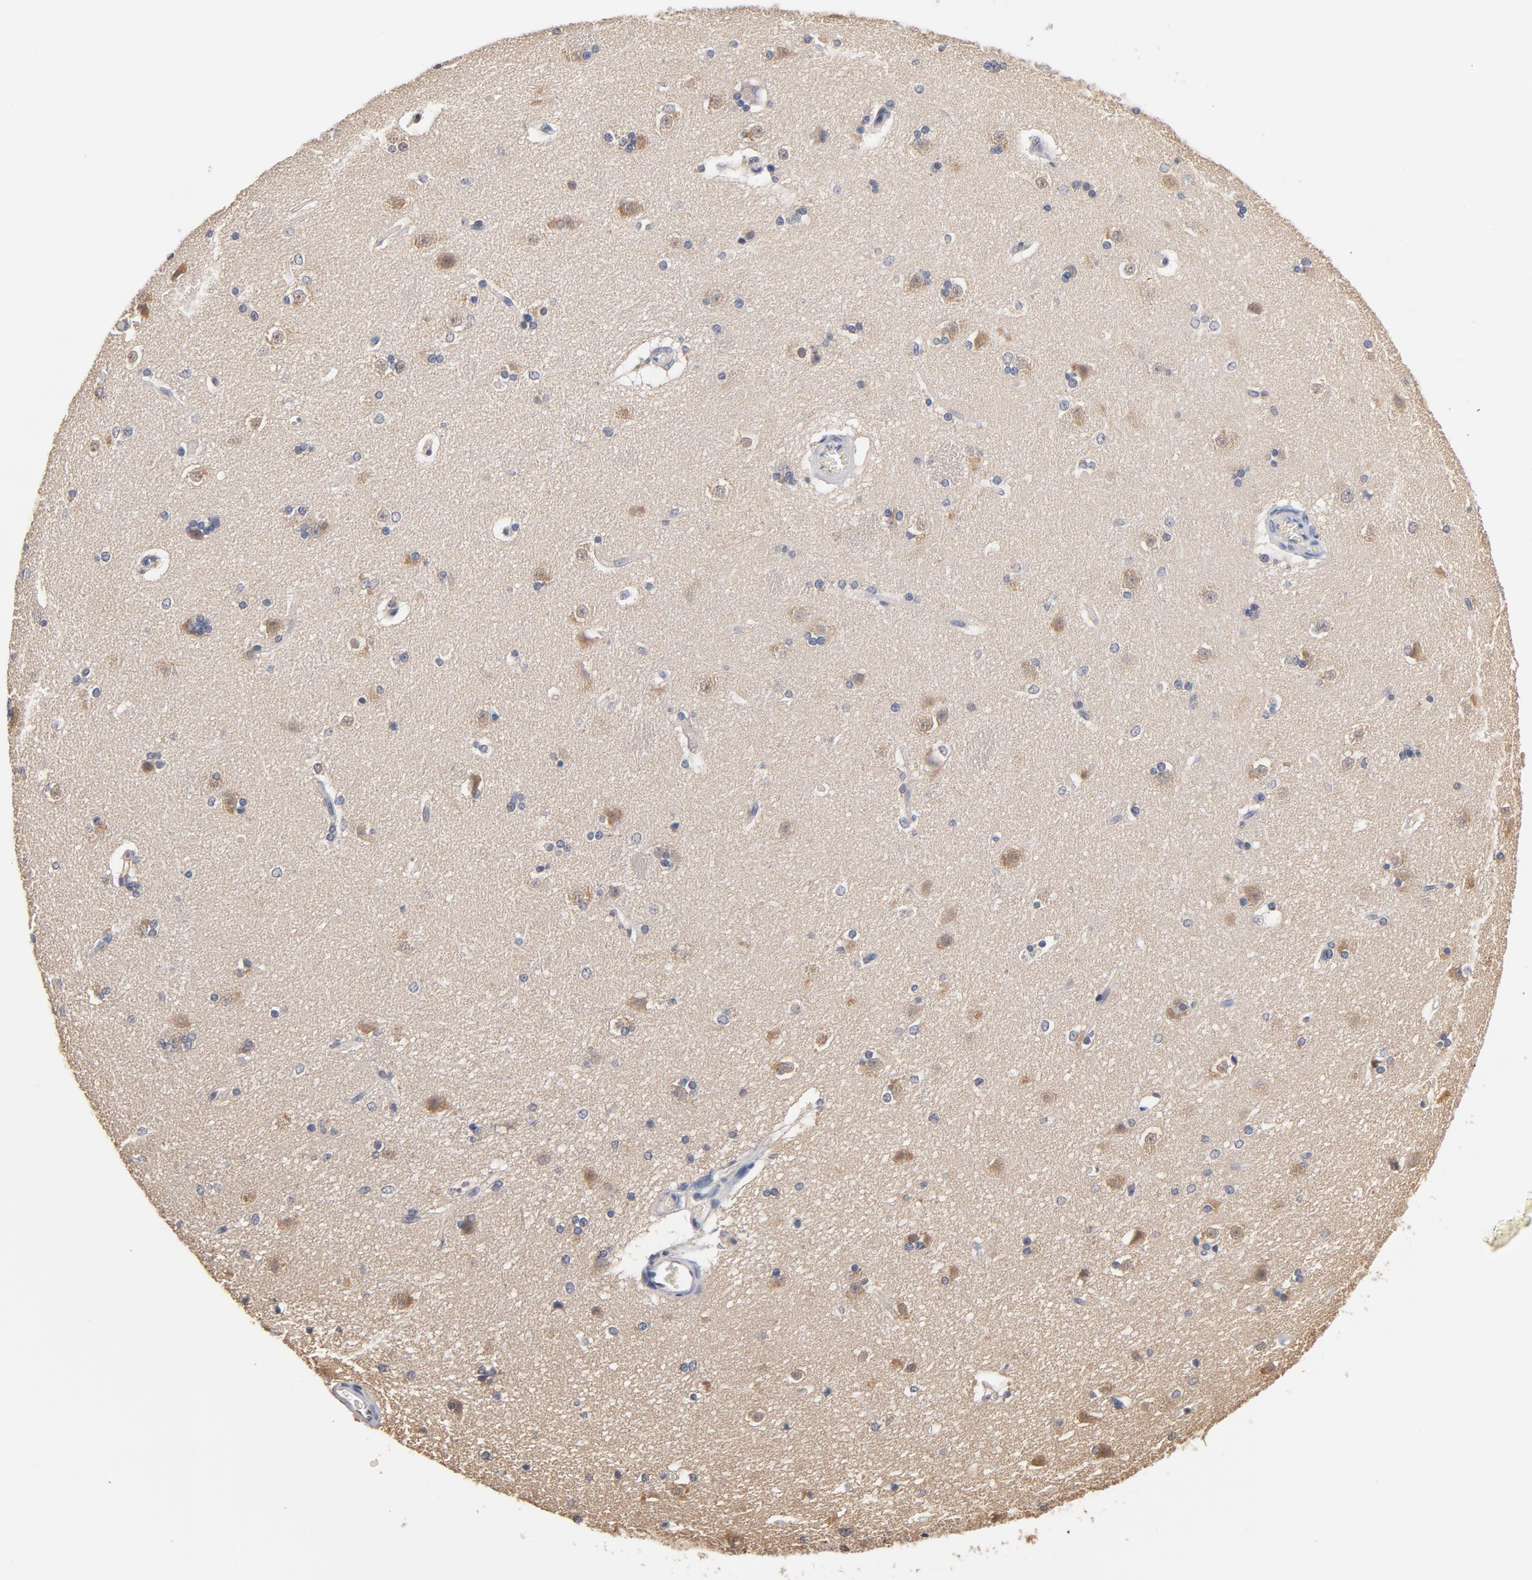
{"staining": {"intensity": "weak", "quantity": "25%-75%", "location": "cytoplasmic/membranous"}, "tissue": "caudate", "cell_type": "Glial cells", "image_type": "normal", "snomed": [{"axis": "morphology", "description": "Normal tissue, NOS"}, {"axis": "topography", "description": "Lateral ventricle wall"}], "caption": "Protein analysis of normal caudate displays weak cytoplasmic/membranous staining in about 25%-75% of glial cells.", "gene": "MIF", "patient": {"sex": "female", "age": 19}}